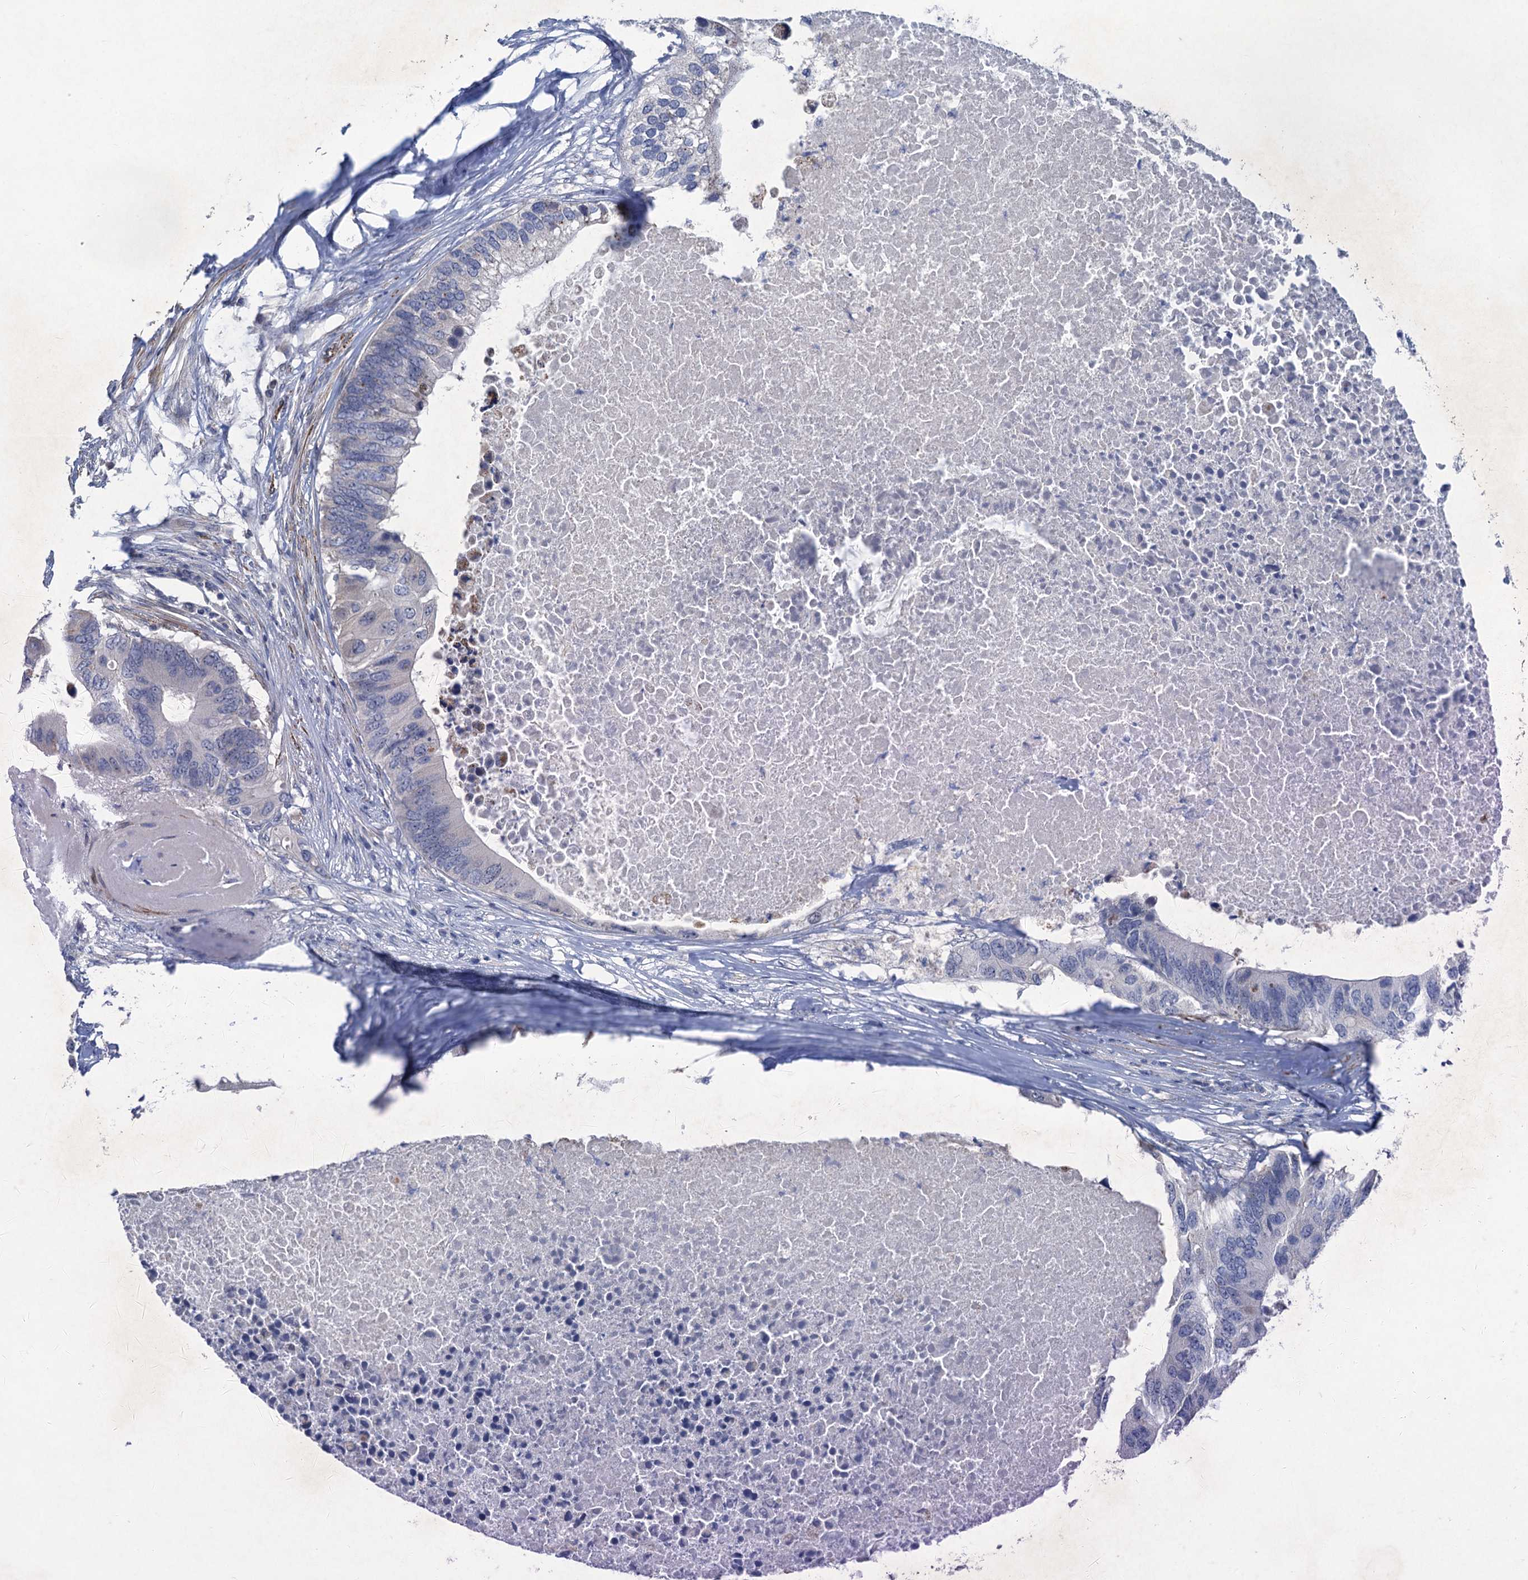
{"staining": {"intensity": "negative", "quantity": "none", "location": "none"}, "tissue": "colorectal cancer", "cell_type": "Tumor cells", "image_type": "cancer", "snomed": [{"axis": "morphology", "description": "Adenocarcinoma, NOS"}, {"axis": "topography", "description": "Colon"}], "caption": "Tumor cells show no significant staining in adenocarcinoma (colorectal).", "gene": "ESYT3", "patient": {"sex": "male", "age": 71}}